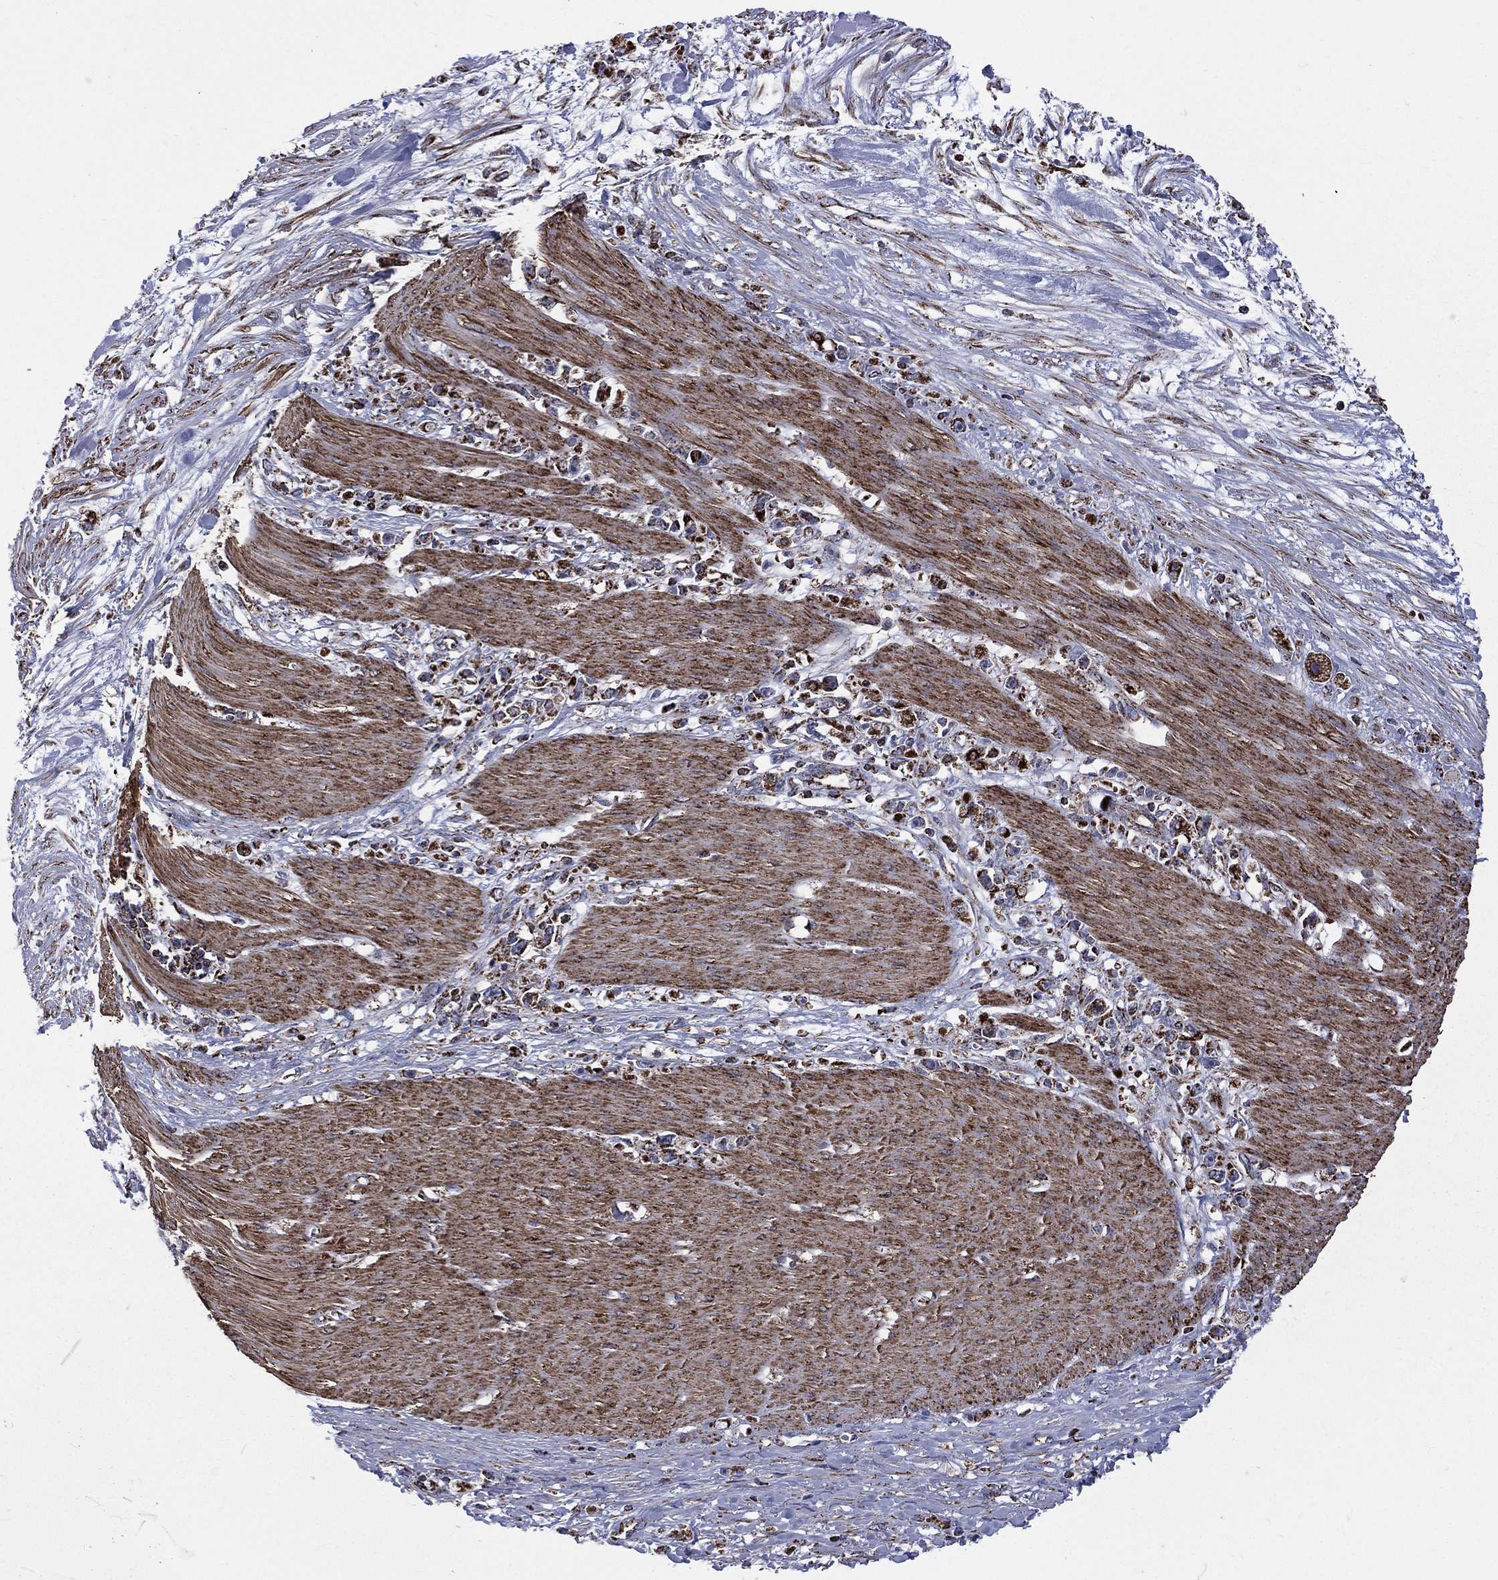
{"staining": {"intensity": "strong", "quantity": "25%-75%", "location": "cytoplasmic/membranous"}, "tissue": "stomach cancer", "cell_type": "Tumor cells", "image_type": "cancer", "snomed": [{"axis": "morphology", "description": "Adenocarcinoma, NOS"}, {"axis": "topography", "description": "Stomach"}], "caption": "Immunohistochemistry (IHC) photomicrograph of neoplastic tissue: human stomach cancer stained using immunohistochemistry demonstrates high levels of strong protein expression localized specifically in the cytoplasmic/membranous of tumor cells, appearing as a cytoplasmic/membranous brown color.", "gene": "GOT2", "patient": {"sex": "female", "age": 59}}